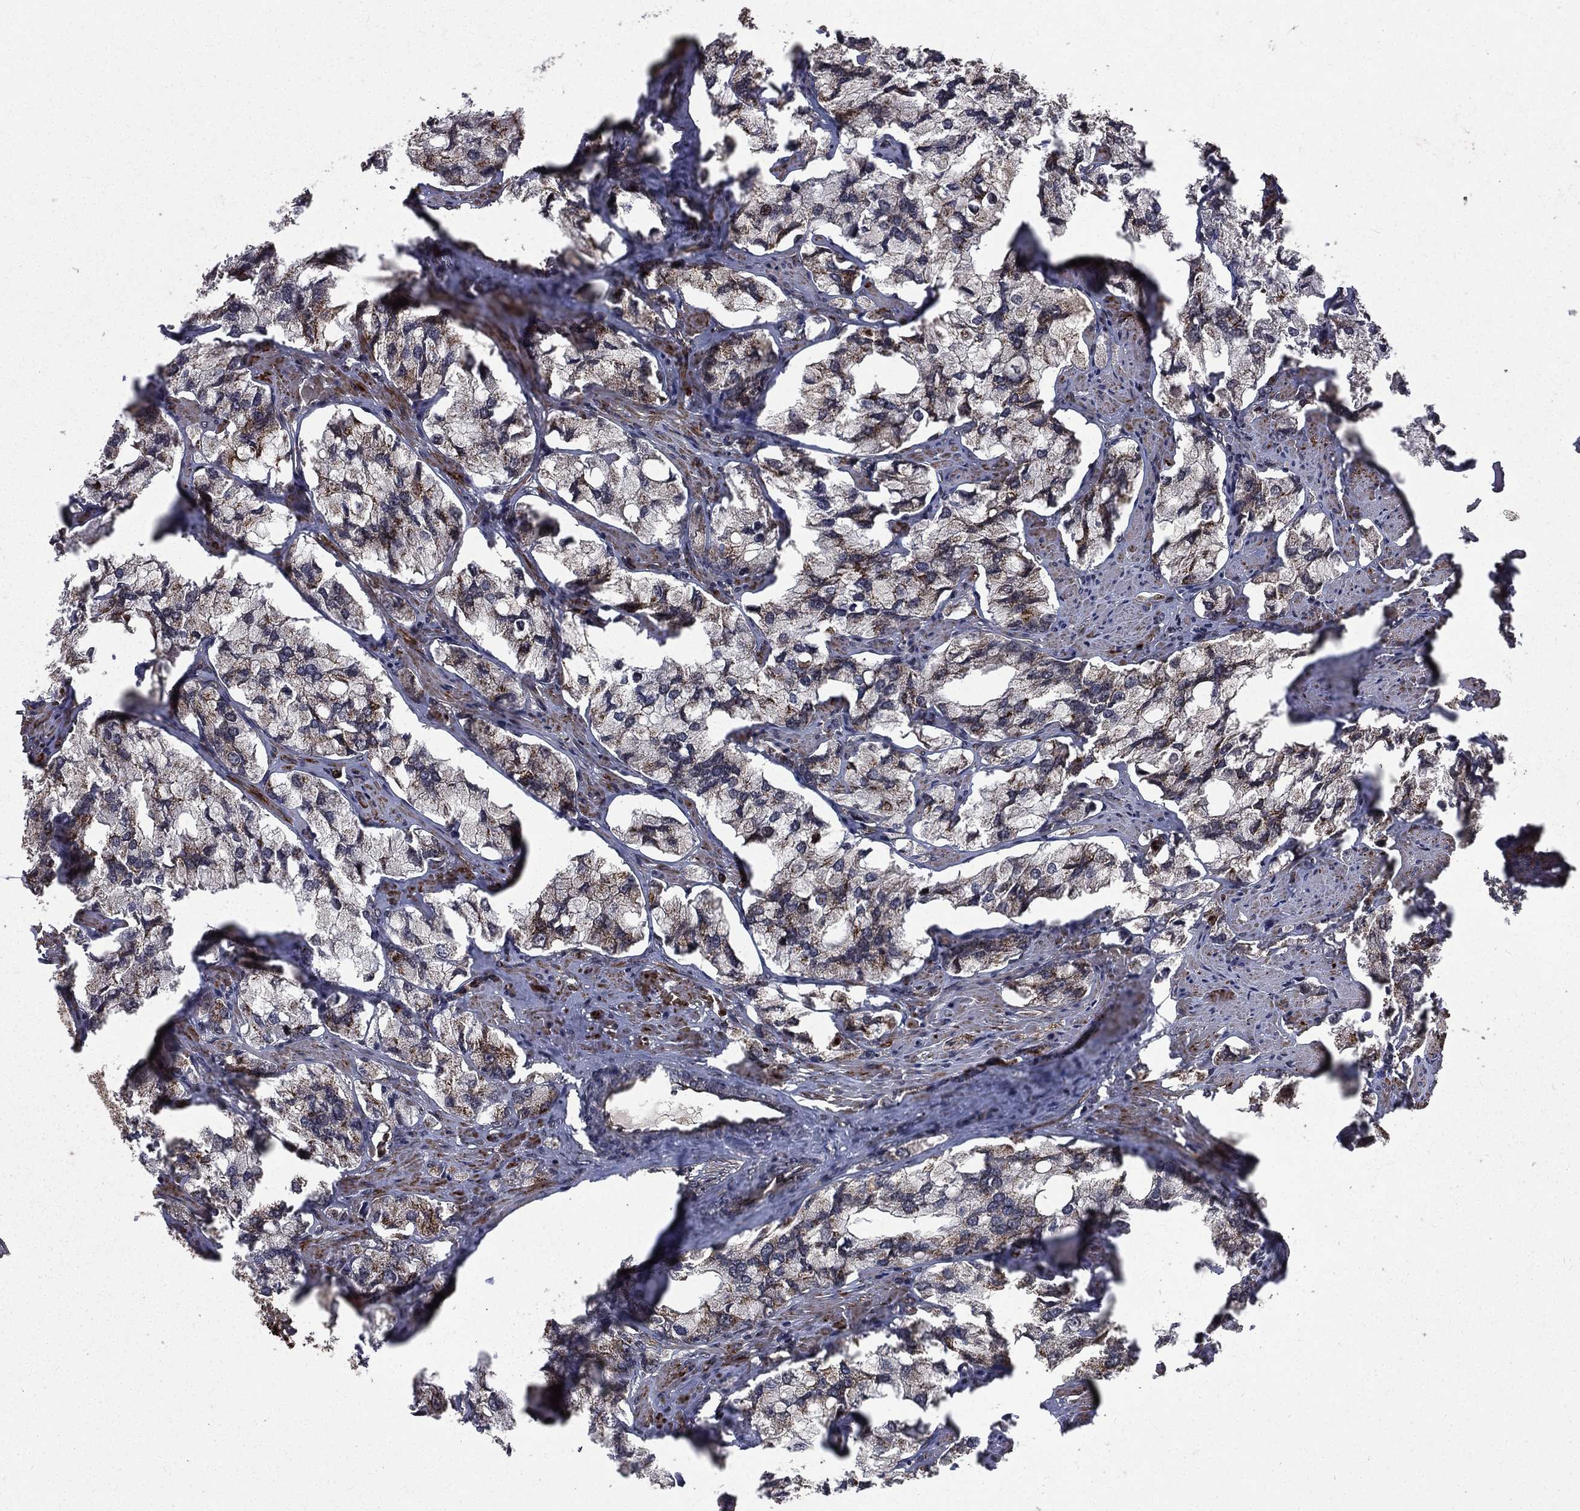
{"staining": {"intensity": "negative", "quantity": "none", "location": "none"}, "tissue": "prostate cancer", "cell_type": "Tumor cells", "image_type": "cancer", "snomed": [{"axis": "morphology", "description": "Adenocarcinoma, NOS"}, {"axis": "topography", "description": "Prostate and seminal vesicle, NOS"}, {"axis": "topography", "description": "Prostate"}], "caption": "Human prostate adenocarcinoma stained for a protein using IHC shows no staining in tumor cells.", "gene": "LENG8", "patient": {"sex": "male", "age": 64}}